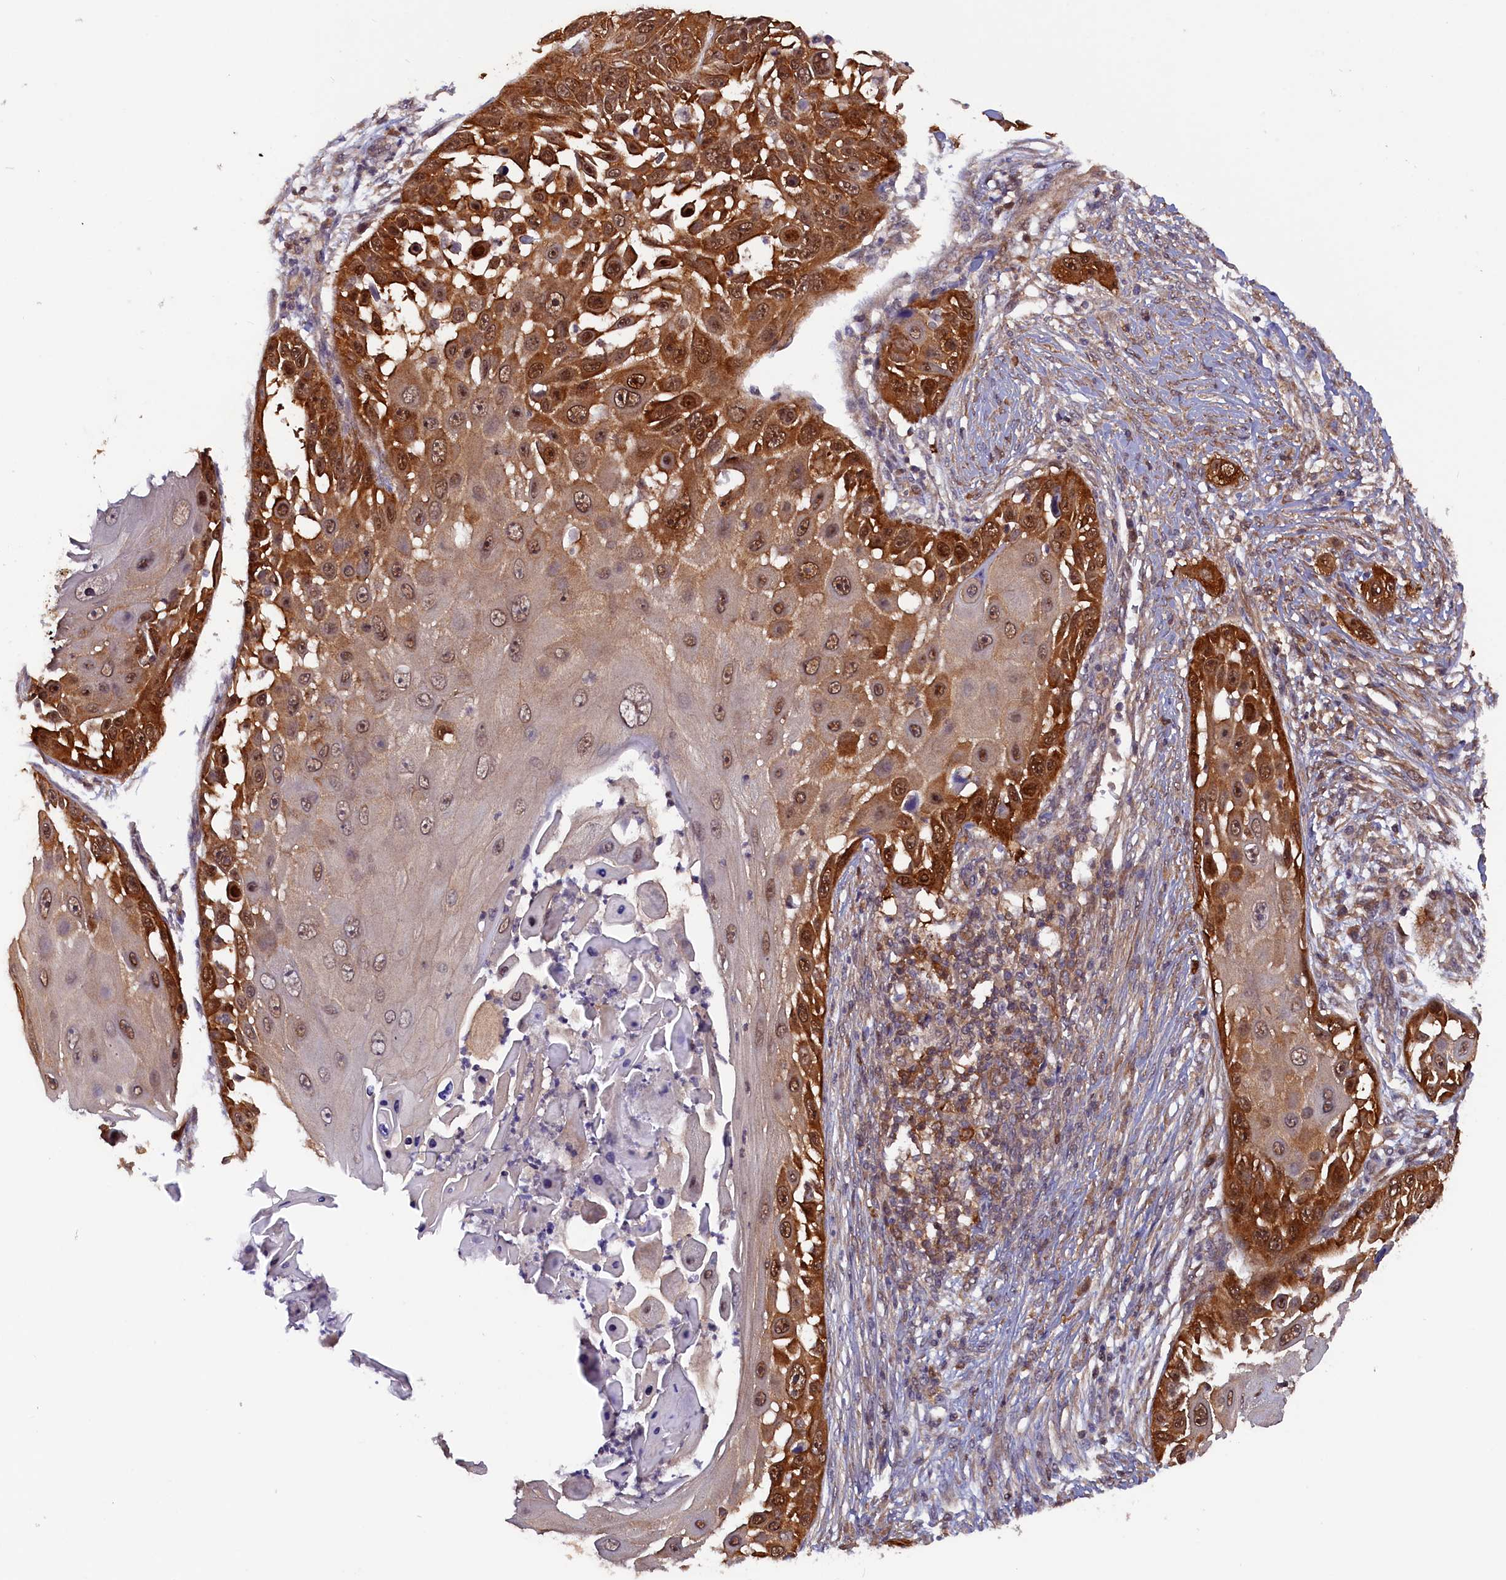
{"staining": {"intensity": "moderate", "quantity": ">75%", "location": "cytoplasmic/membranous,nuclear"}, "tissue": "skin cancer", "cell_type": "Tumor cells", "image_type": "cancer", "snomed": [{"axis": "morphology", "description": "Squamous cell carcinoma, NOS"}, {"axis": "topography", "description": "Skin"}], "caption": "Tumor cells show medium levels of moderate cytoplasmic/membranous and nuclear expression in approximately >75% of cells in squamous cell carcinoma (skin).", "gene": "JPT2", "patient": {"sex": "female", "age": 44}}